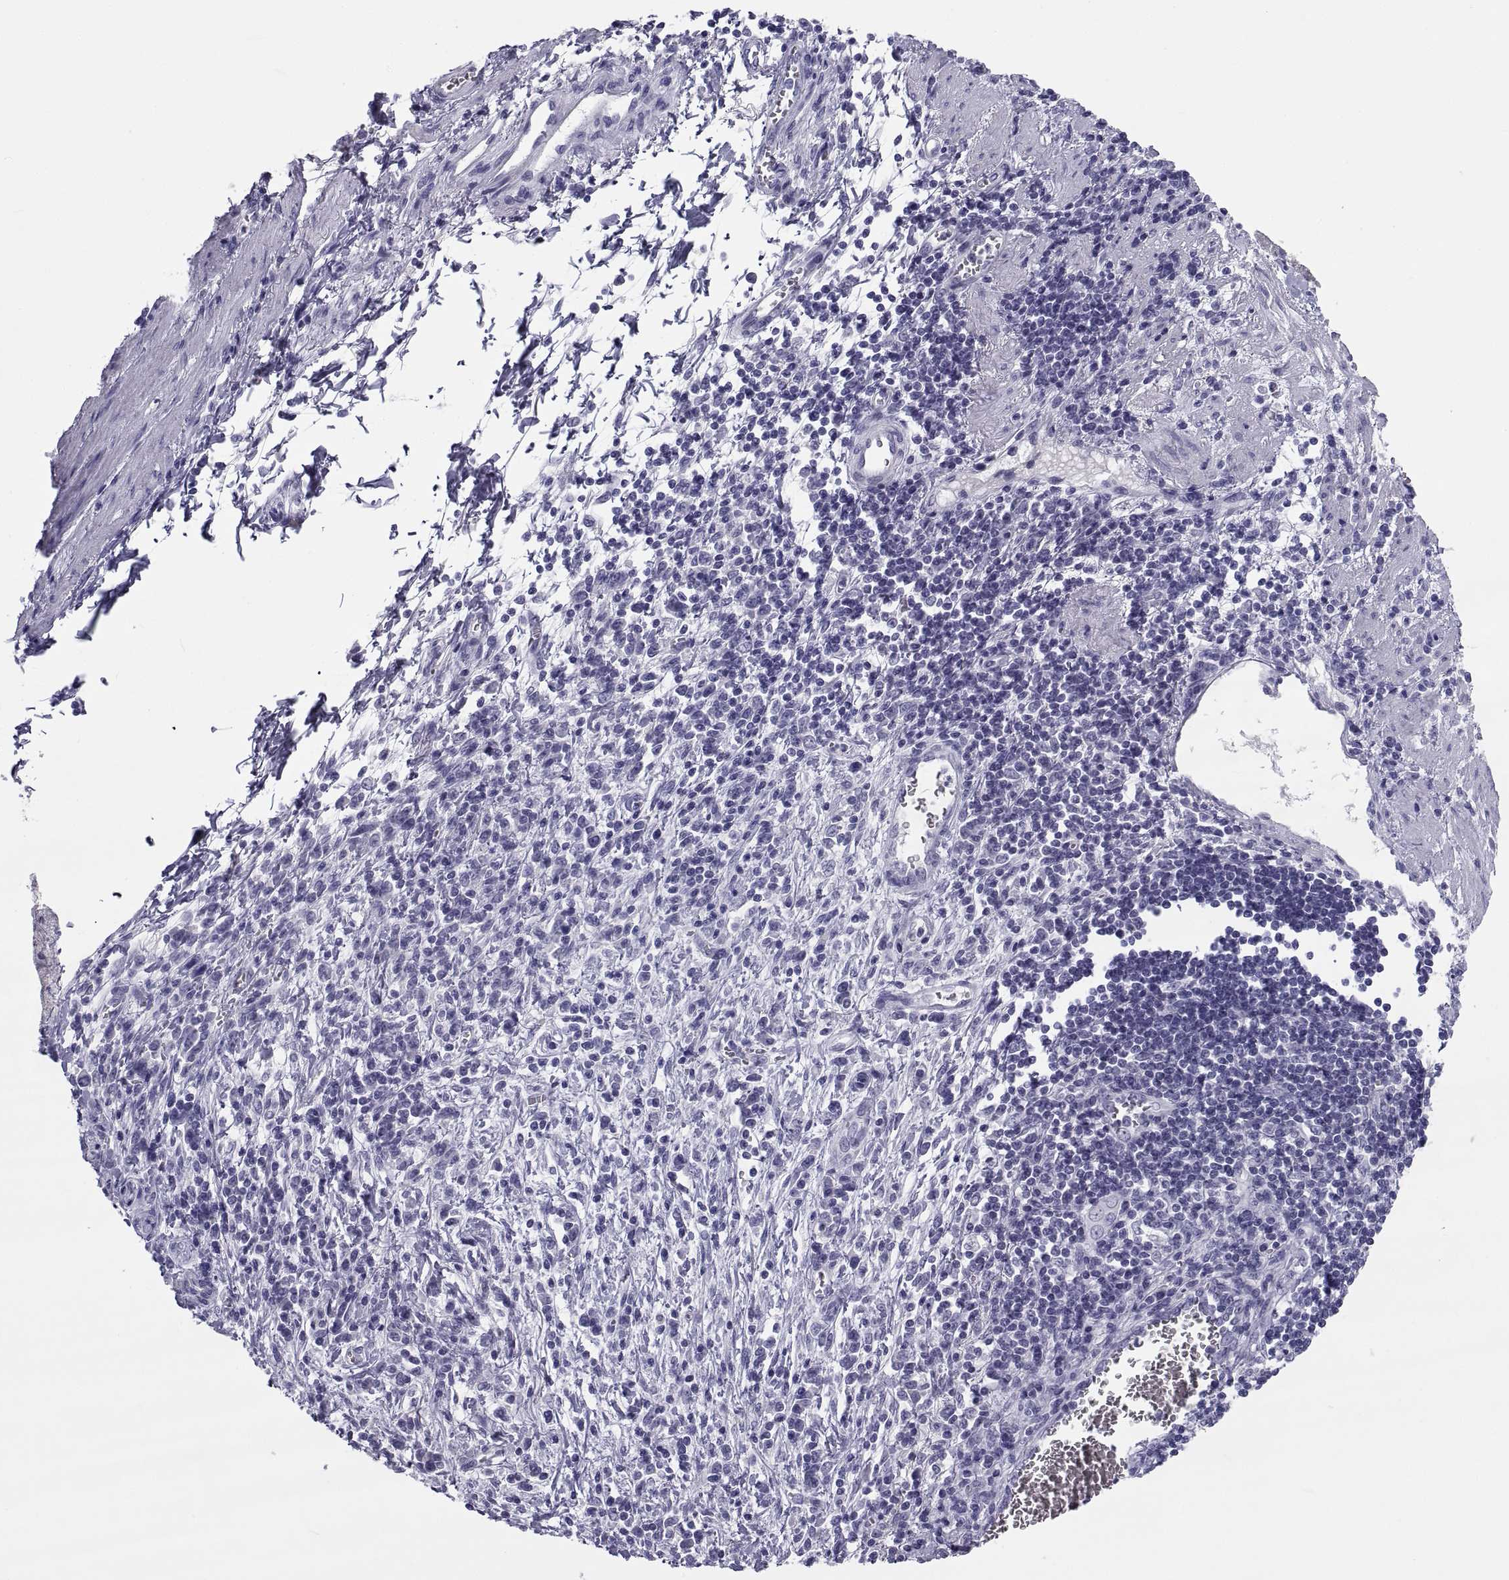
{"staining": {"intensity": "weak", "quantity": "<25%", "location": "cytoplasmic/membranous"}, "tissue": "stomach cancer", "cell_type": "Tumor cells", "image_type": "cancer", "snomed": [{"axis": "morphology", "description": "Adenocarcinoma, NOS"}, {"axis": "topography", "description": "Stomach"}], "caption": "Stomach cancer was stained to show a protein in brown. There is no significant staining in tumor cells. (Stains: DAB (3,3'-diaminobenzidine) IHC with hematoxylin counter stain, Microscopy: brightfield microscopy at high magnification).", "gene": "NPTX2", "patient": {"sex": "female", "age": 57}}